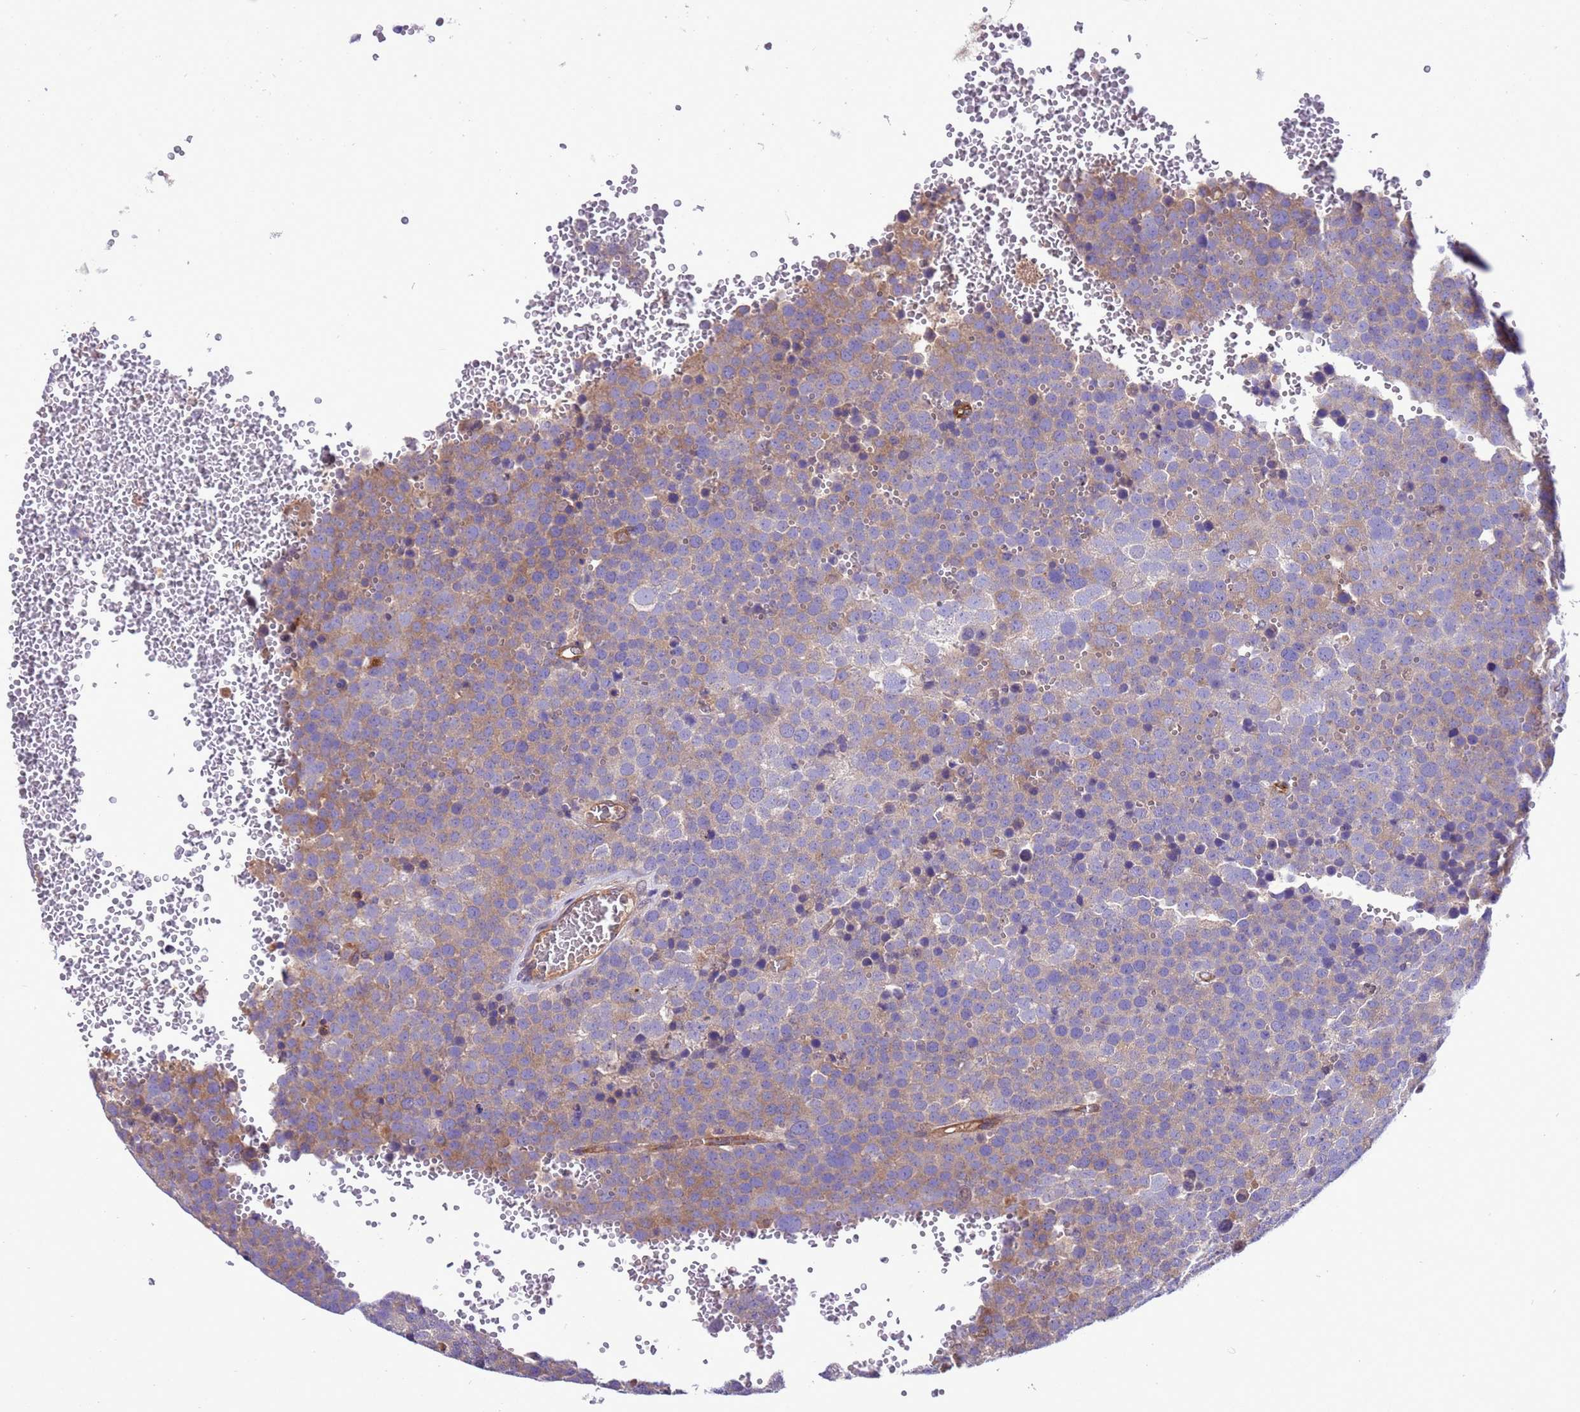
{"staining": {"intensity": "weak", "quantity": "25%-75%", "location": "cytoplasmic/membranous"}, "tissue": "testis cancer", "cell_type": "Tumor cells", "image_type": "cancer", "snomed": [{"axis": "morphology", "description": "Seminoma, NOS"}, {"axis": "topography", "description": "Testis"}], "caption": "Tumor cells demonstrate low levels of weak cytoplasmic/membranous positivity in approximately 25%-75% of cells in human testis cancer (seminoma). (brown staining indicates protein expression, while blue staining denotes nuclei).", "gene": "RABEP2", "patient": {"sex": "male", "age": 71}}